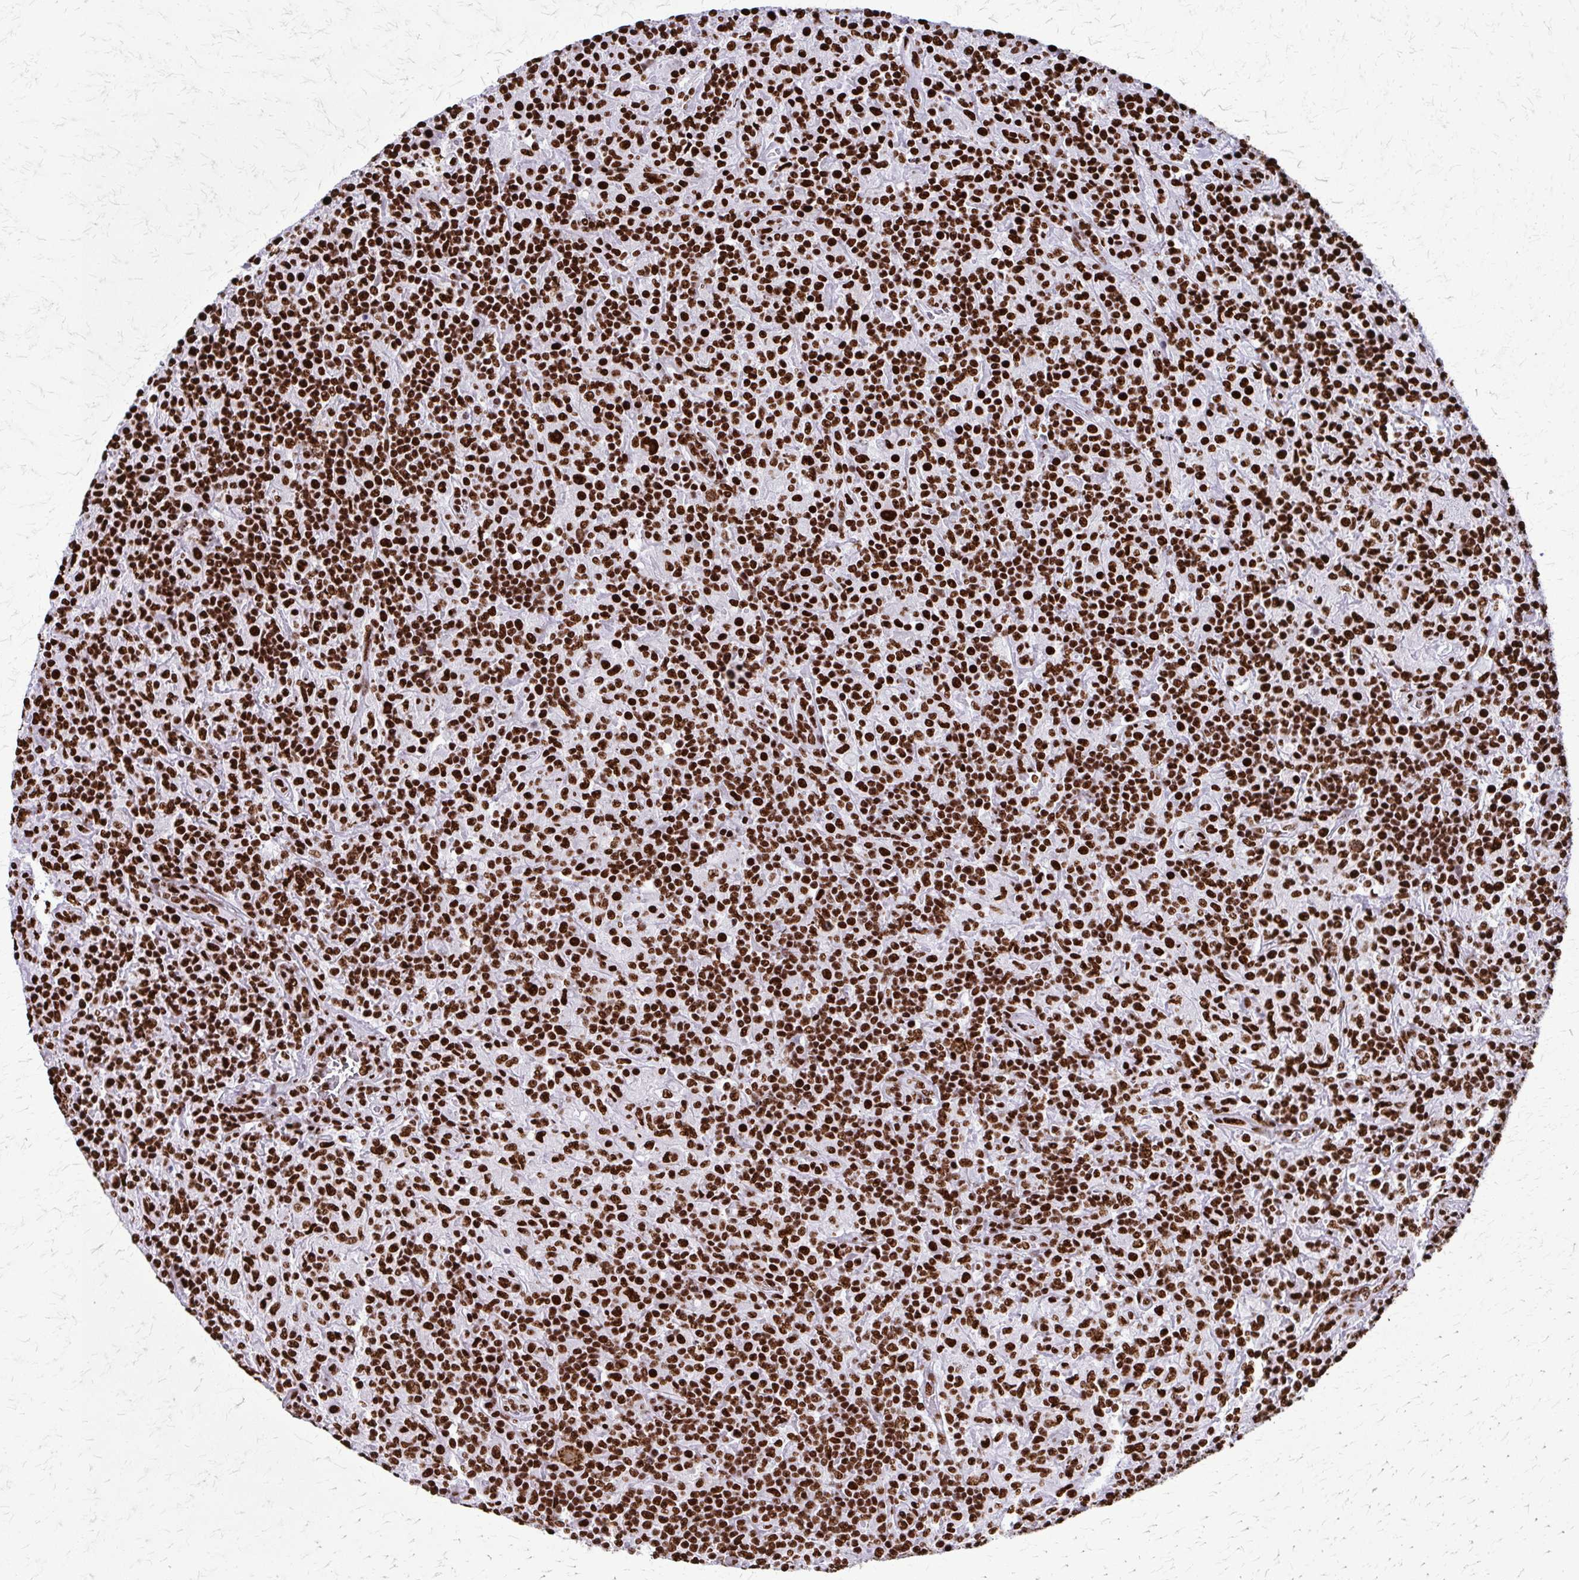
{"staining": {"intensity": "strong", "quantity": ">75%", "location": "nuclear"}, "tissue": "lymphoma", "cell_type": "Tumor cells", "image_type": "cancer", "snomed": [{"axis": "morphology", "description": "Hodgkin's disease, NOS"}, {"axis": "topography", "description": "Lymph node"}], "caption": "Protein staining reveals strong nuclear expression in approximately >75% of tumor cells in lymphoma.", "gene": "SFPQ", "patient": {"sex": "male", "age": 70}}